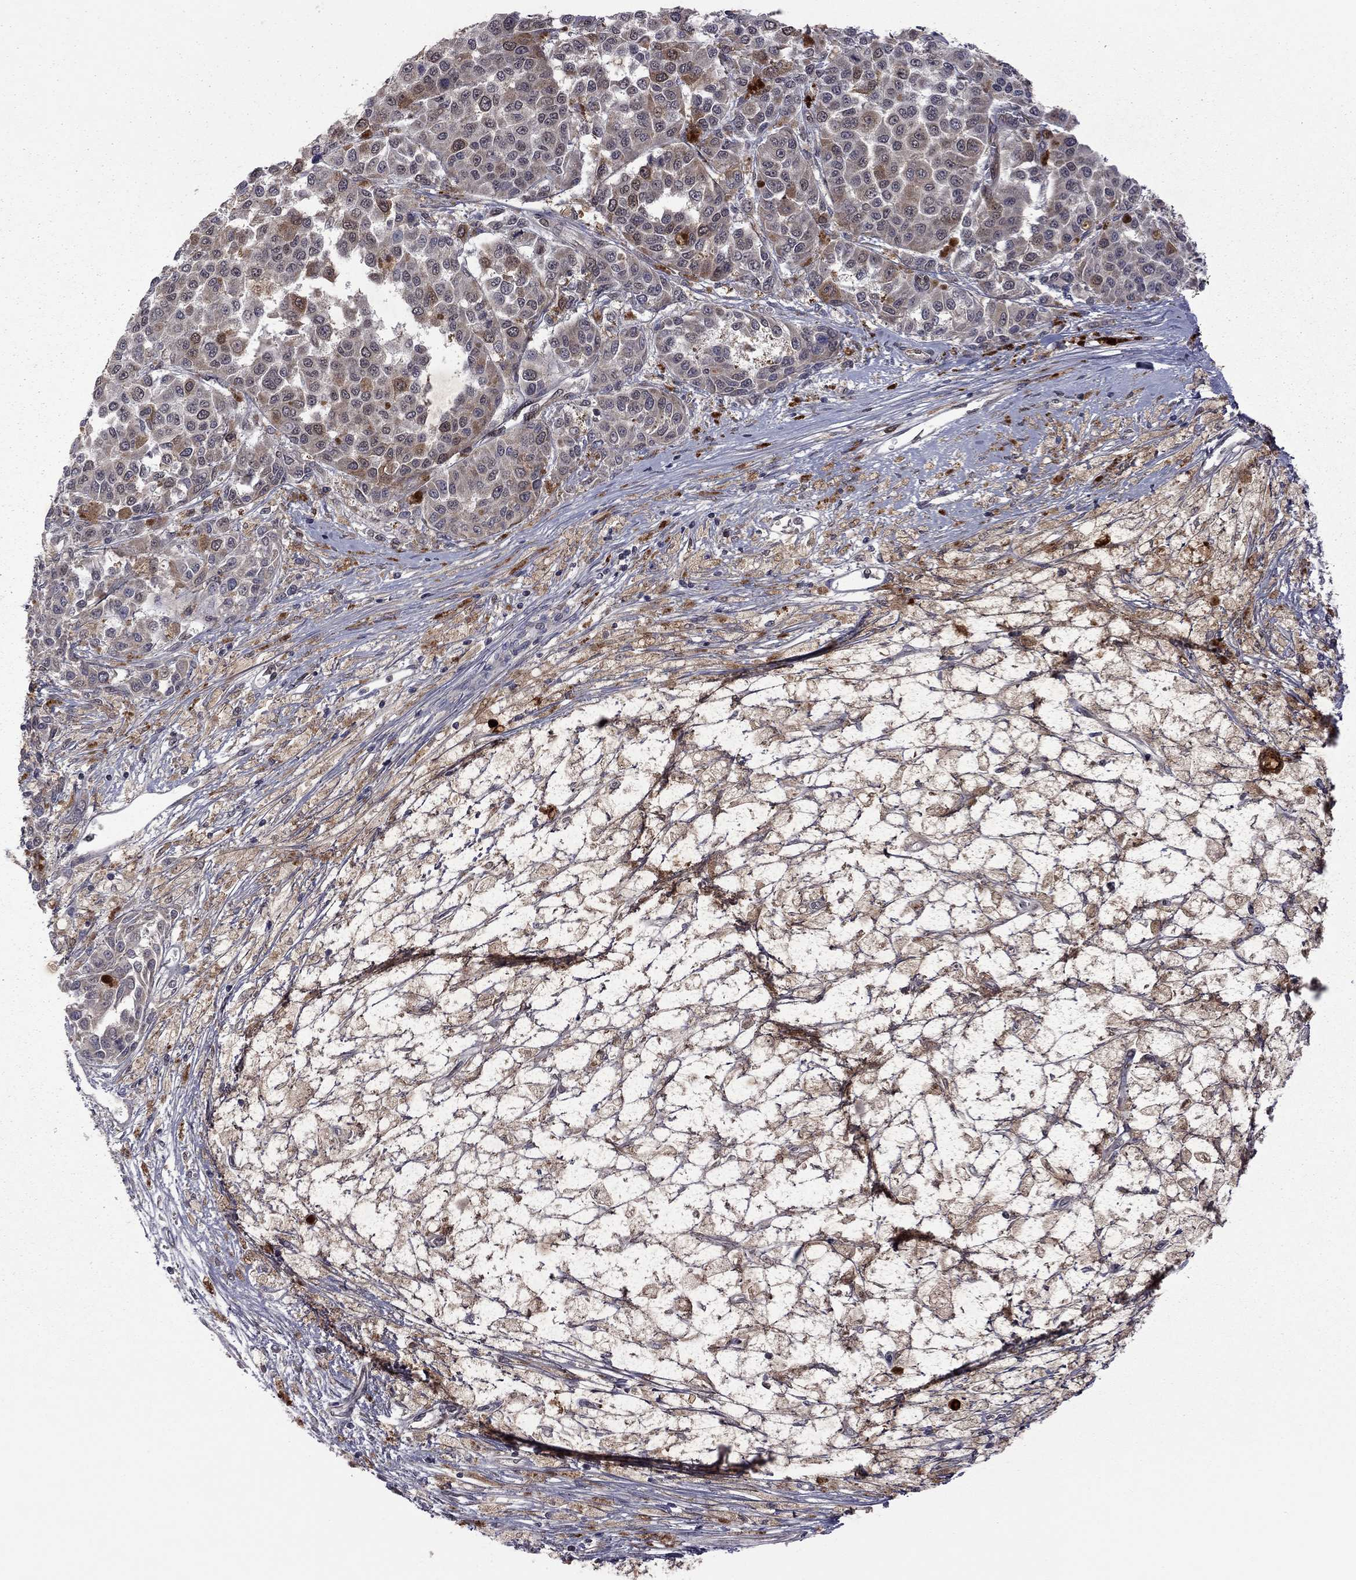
{"staining": {"intensity": "strong", "quantity": "<25%", "location": "cytoplasmic/membranous"}, "tissue": "melanoma", "cell_type": "Tumor cells", "image_type": "cancer", "snomed": [{"axis": "morphology", "description": "Malignant melanoma, NOS"}, {"axis": "topography", "description": "Skin"}], "caption": "Immunohistochemistry image of neoplastic tissue: human malignant melanoma stained using IHC reveals medium levels of strong protein expression localized specifically in the cytoplasmic/membranous of tumor cells, appearing as a cytoplasmic/membranous brown color.", "gene": "GPAA1", "patient": {"sex": "female", "age": 58}}